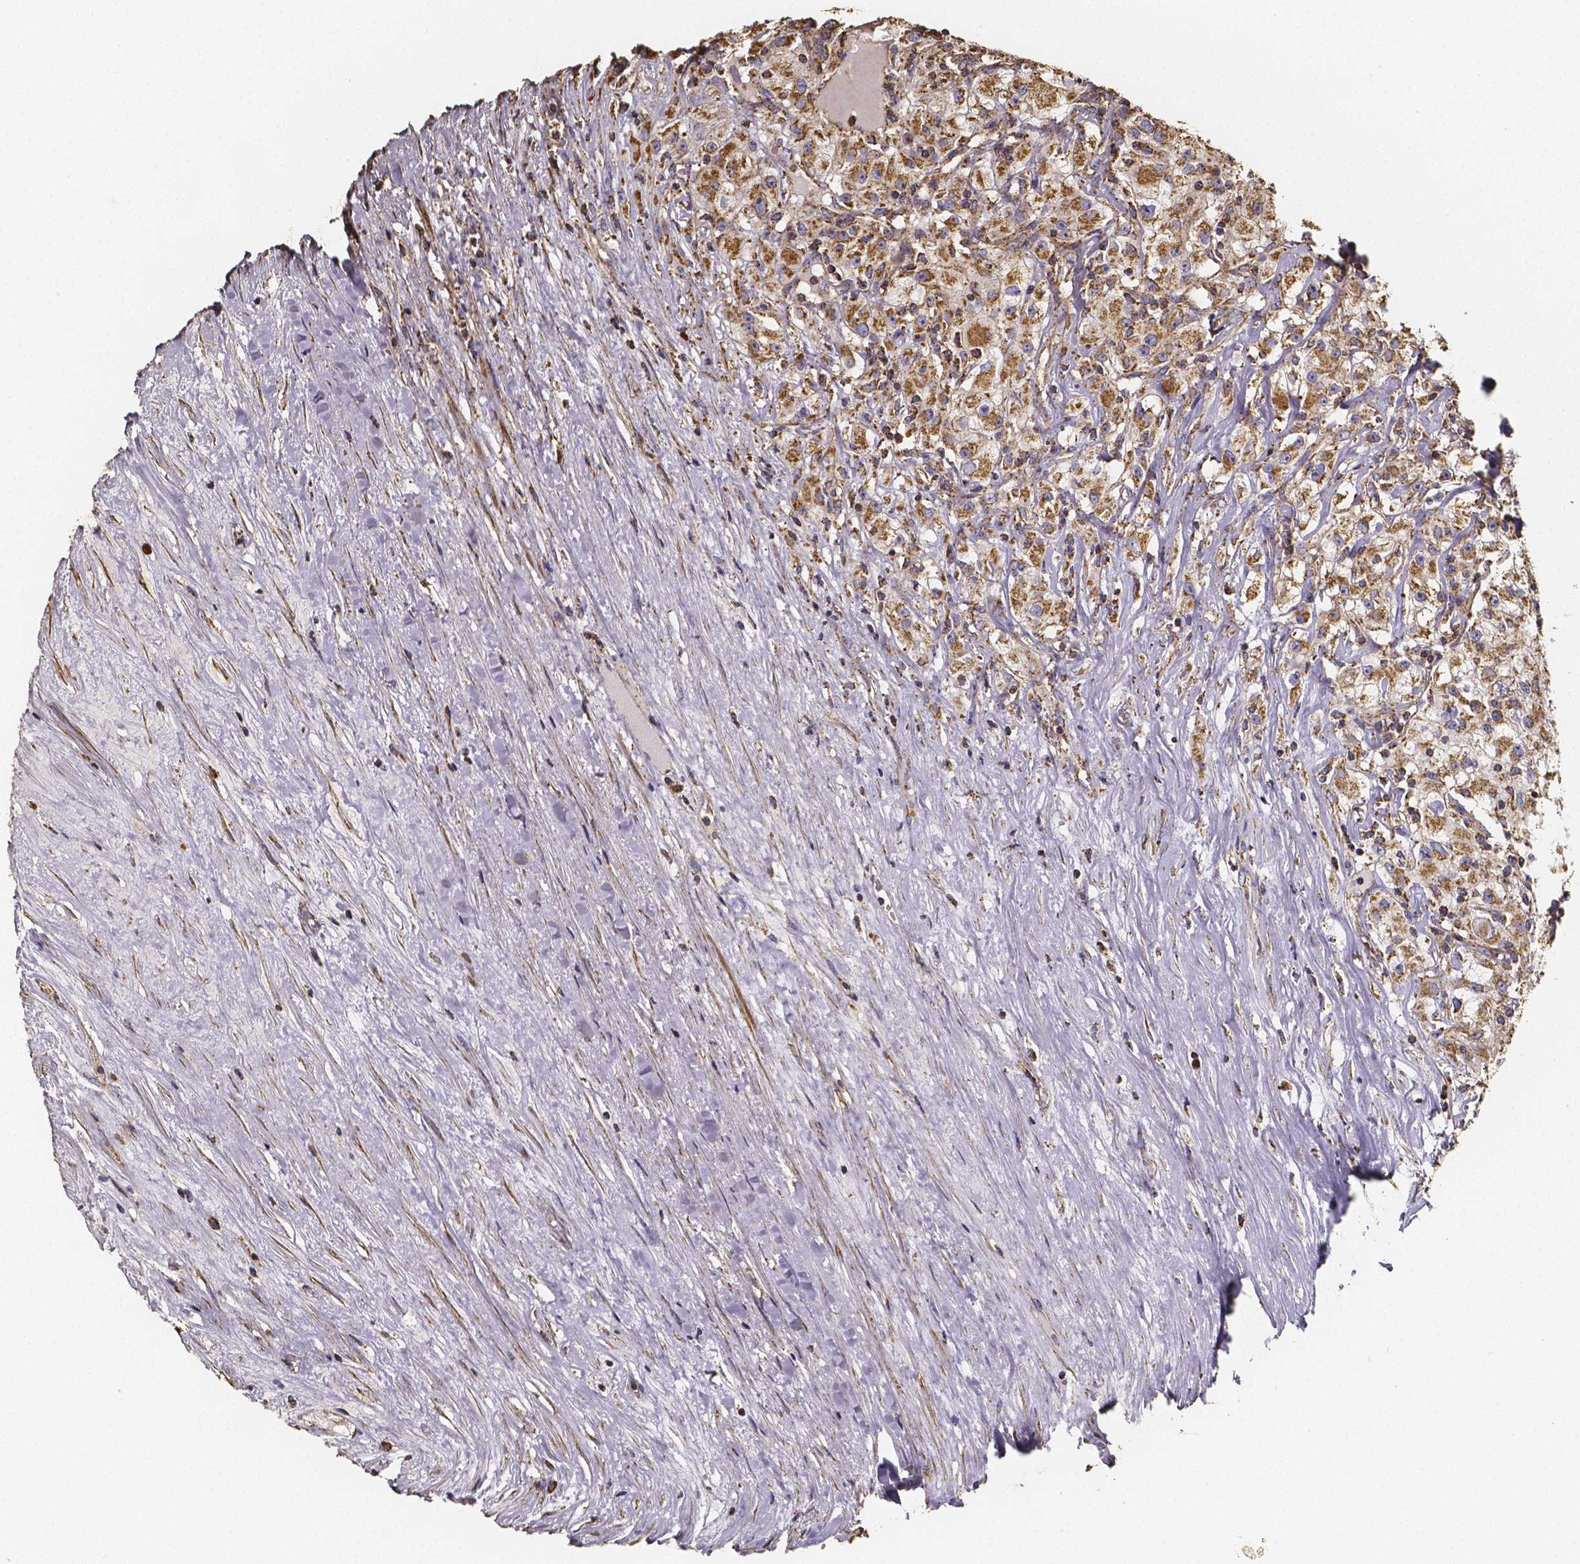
{"staining": {"intensity": "moderate", "quantity": ">75%", "location": "cytoplasmic/membranous"}, "tissue": "renal cancer", "cell_type": "Tumor cells", "image_type": "cancer", "snomed": [{"axis": "morphology", "description": "Adenocarcinoma, NOS"}, {"axis": "topography", "description": "Kidney"}], "caption": "Approximately >75% of tumor cells in adenocarcinoma (renal) display moderate cytoplasmic/membranous protein expression as visualized by brown immunohistochemical staining.", "gene": "SLC35D2", "patient": {"sex": "female", "age": 67}}